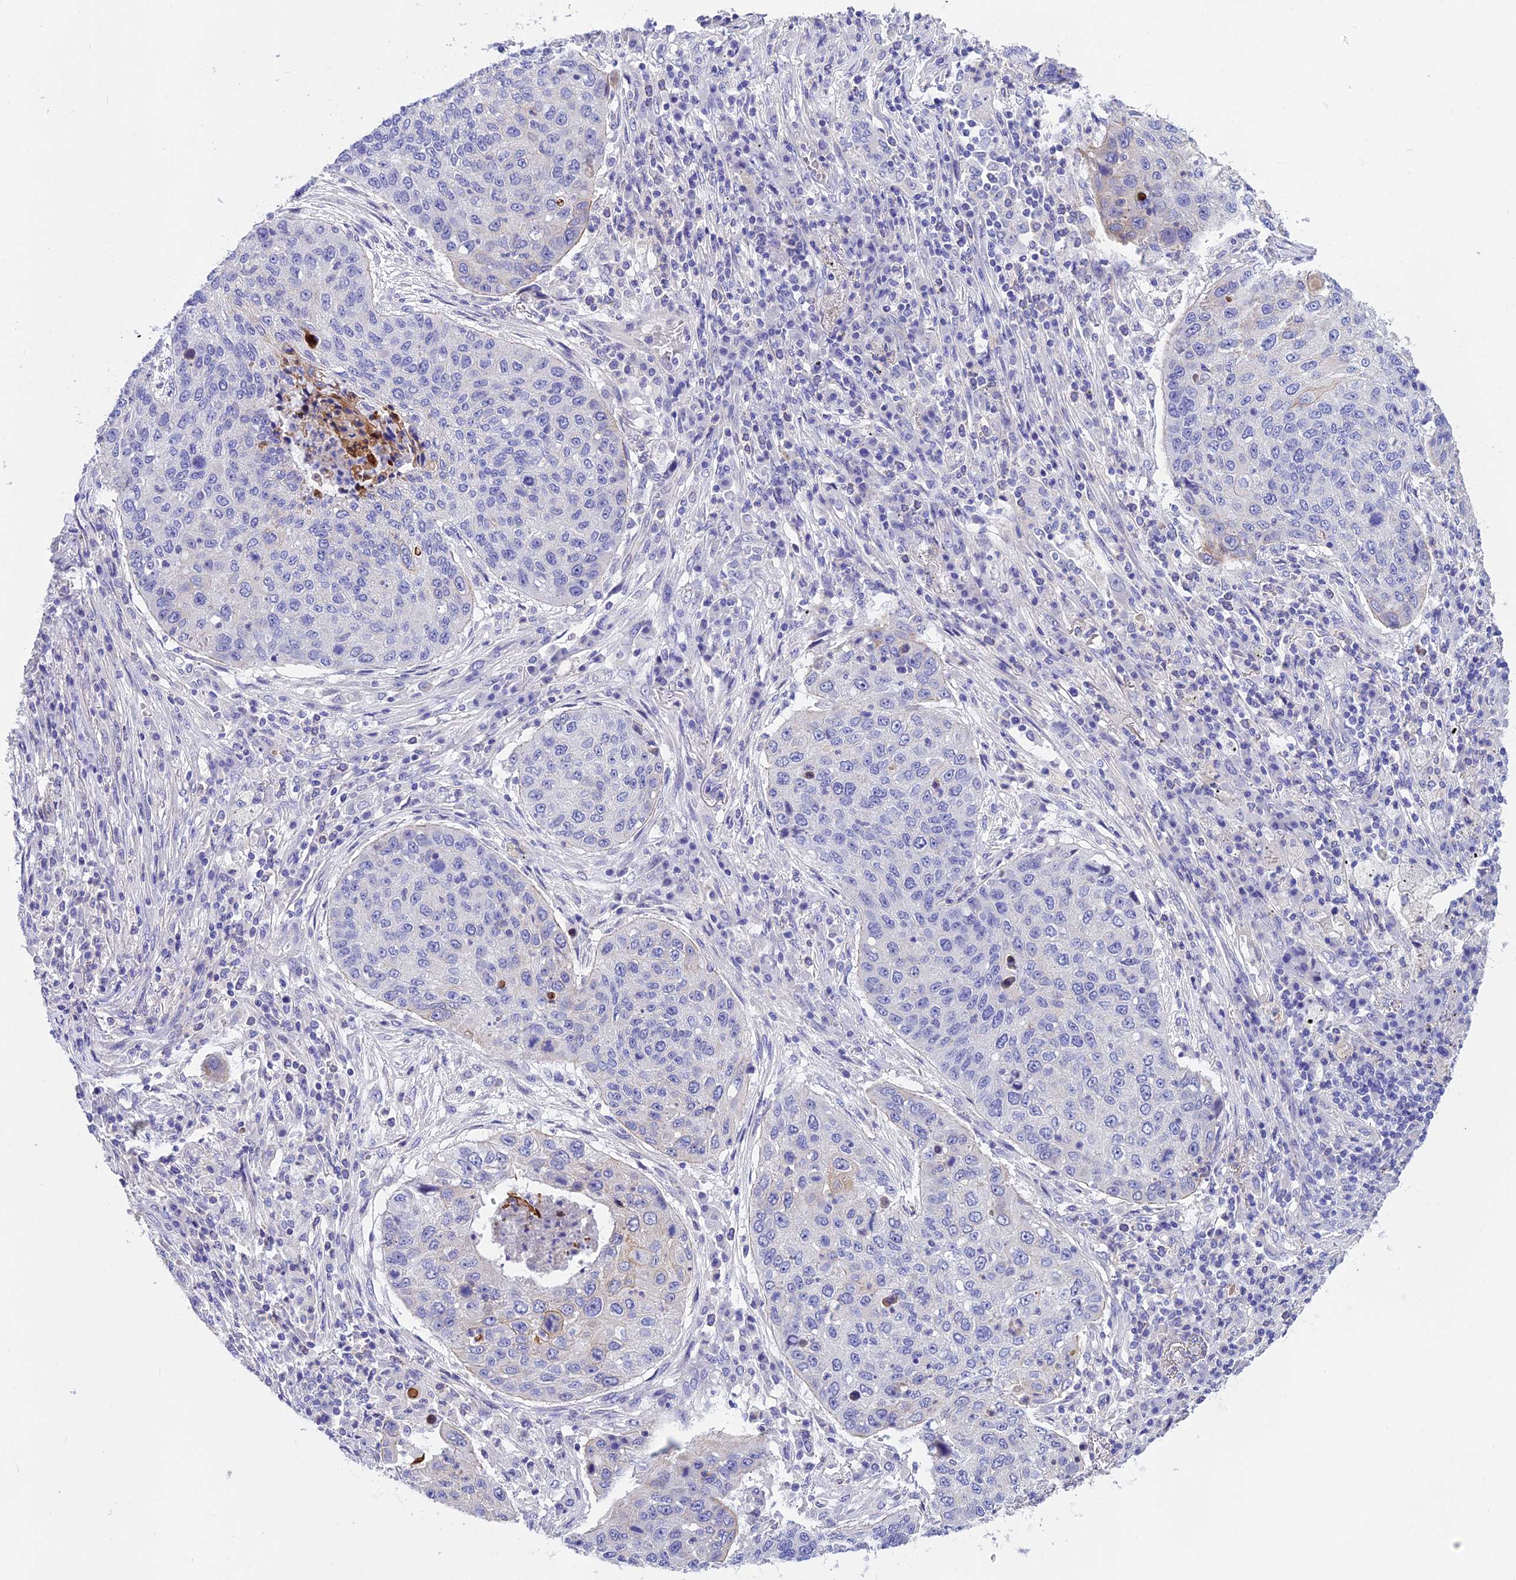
{"staining": {"intensity": "negative", "quantity": "none", "location": "none"}, "tissue": "lung cancer", "cell_type": "Tumor cells", "image_type": "cancer", "snomed": [{"axis": "morphology", "description": "Squamous cell carcinoma, NOS"}, {"axis": "topography", "description": "Lung"}], "caption": "Squamous cell carcinoma (lung) was stained to show a protein in brown. There is no significant staining in tumor cells. Nuclei are stained in blue.", "gene": "C17orf67", "patient": {"sex": "female", "age": 63}}